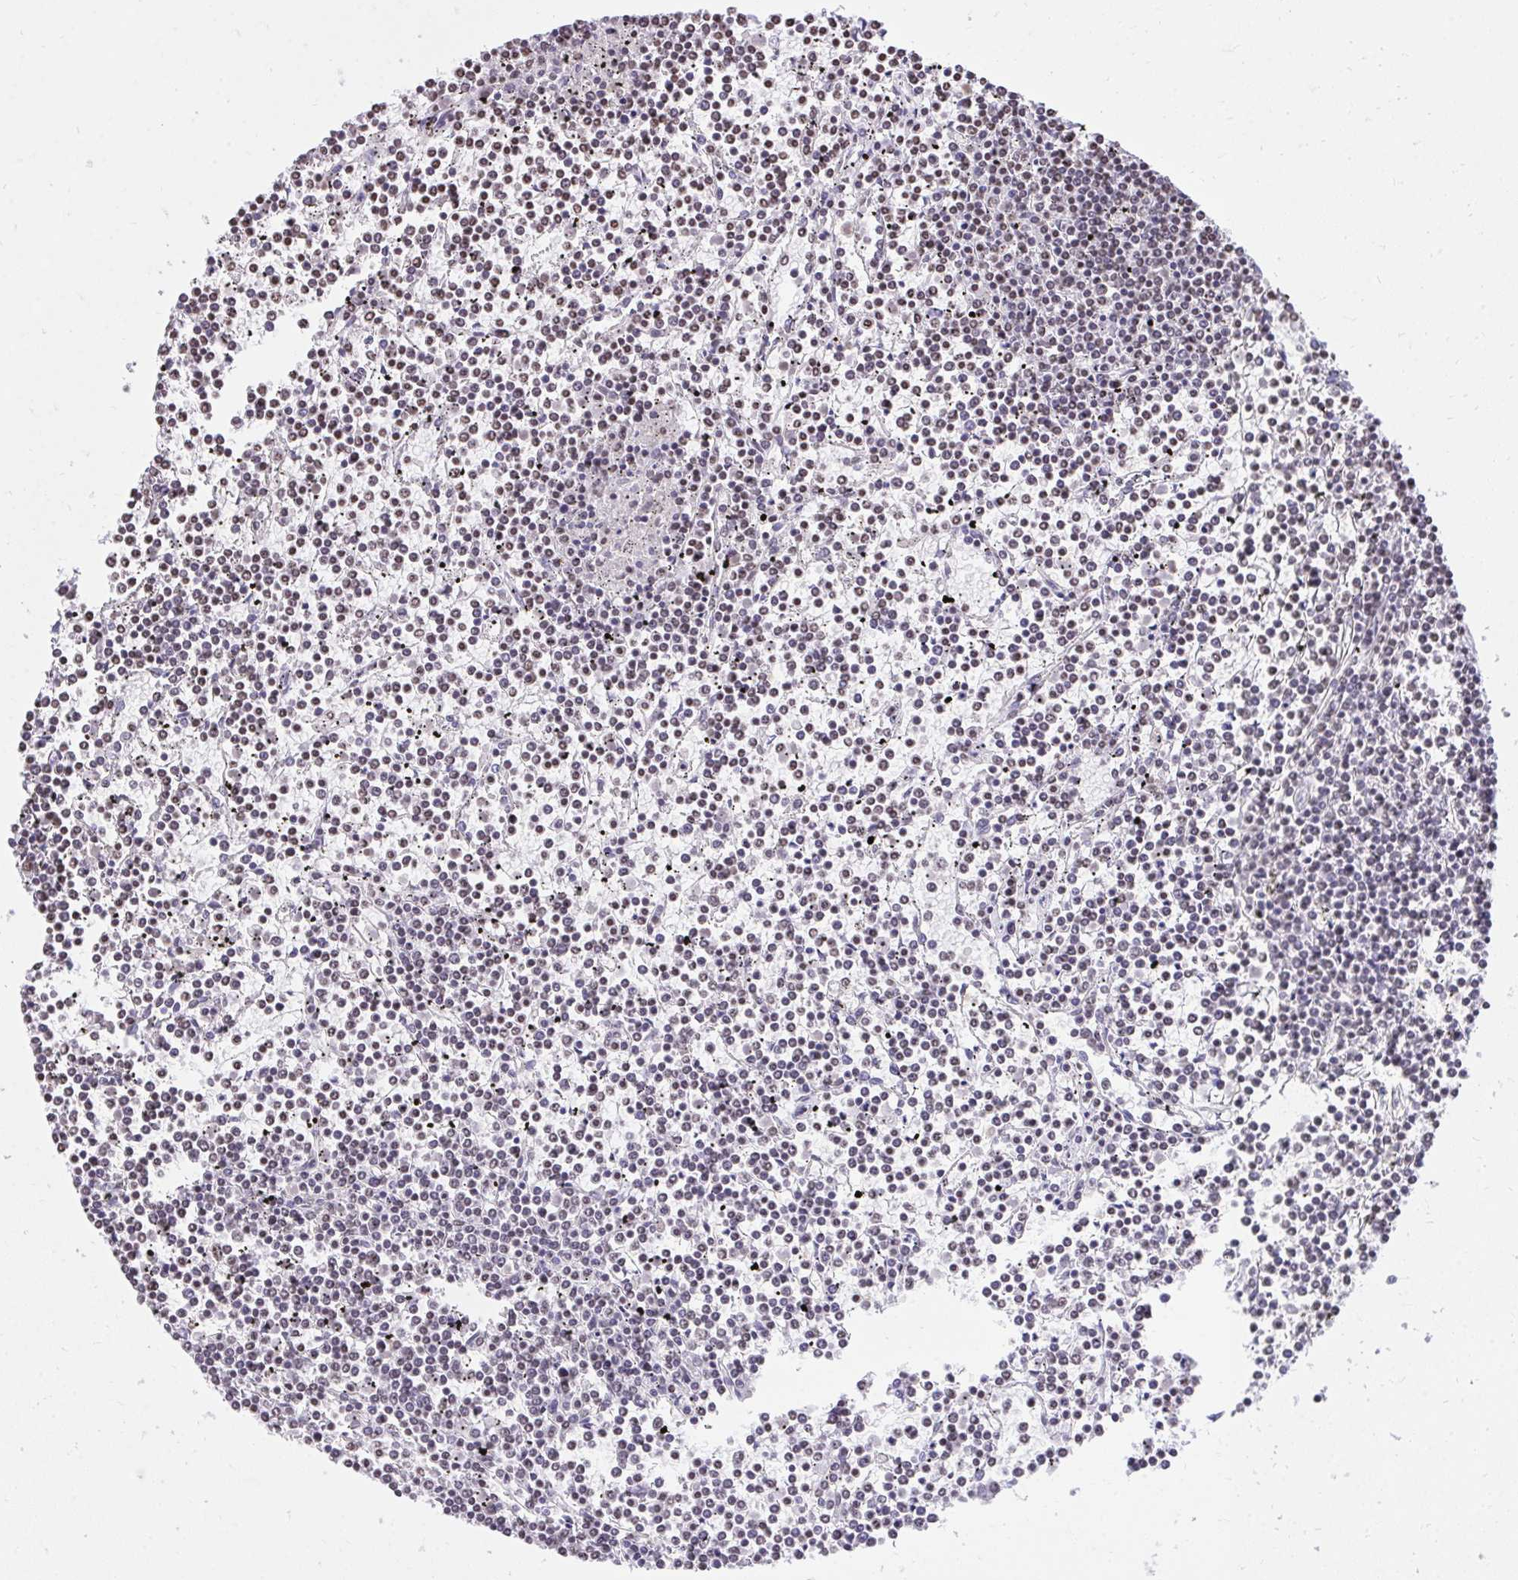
{"staining": {"intensity": "moderate", "quantity": "<25%", "location": "nuclear"}, "tissue": "lymphoma", "cell_type": "Tumor cells", "image_type": "cancer", "snomed": [{"axis": "morphology", "description": "Malignant lymphoma, non-Hodgkin's type, Low grade"}, {"axis": "topography", "description": "Spleen"}], "caption": "DAB (3,3'-diaminobenzidine) immunohistochemical staining of human malignant lymphoma, non-Hodgkin's type (low-grade) reveals moderate nuclear protein positivity in approximately <25% of tumor cells.", "gene": "KCNN4", "patient": {"sex": "female", "age": 19}}